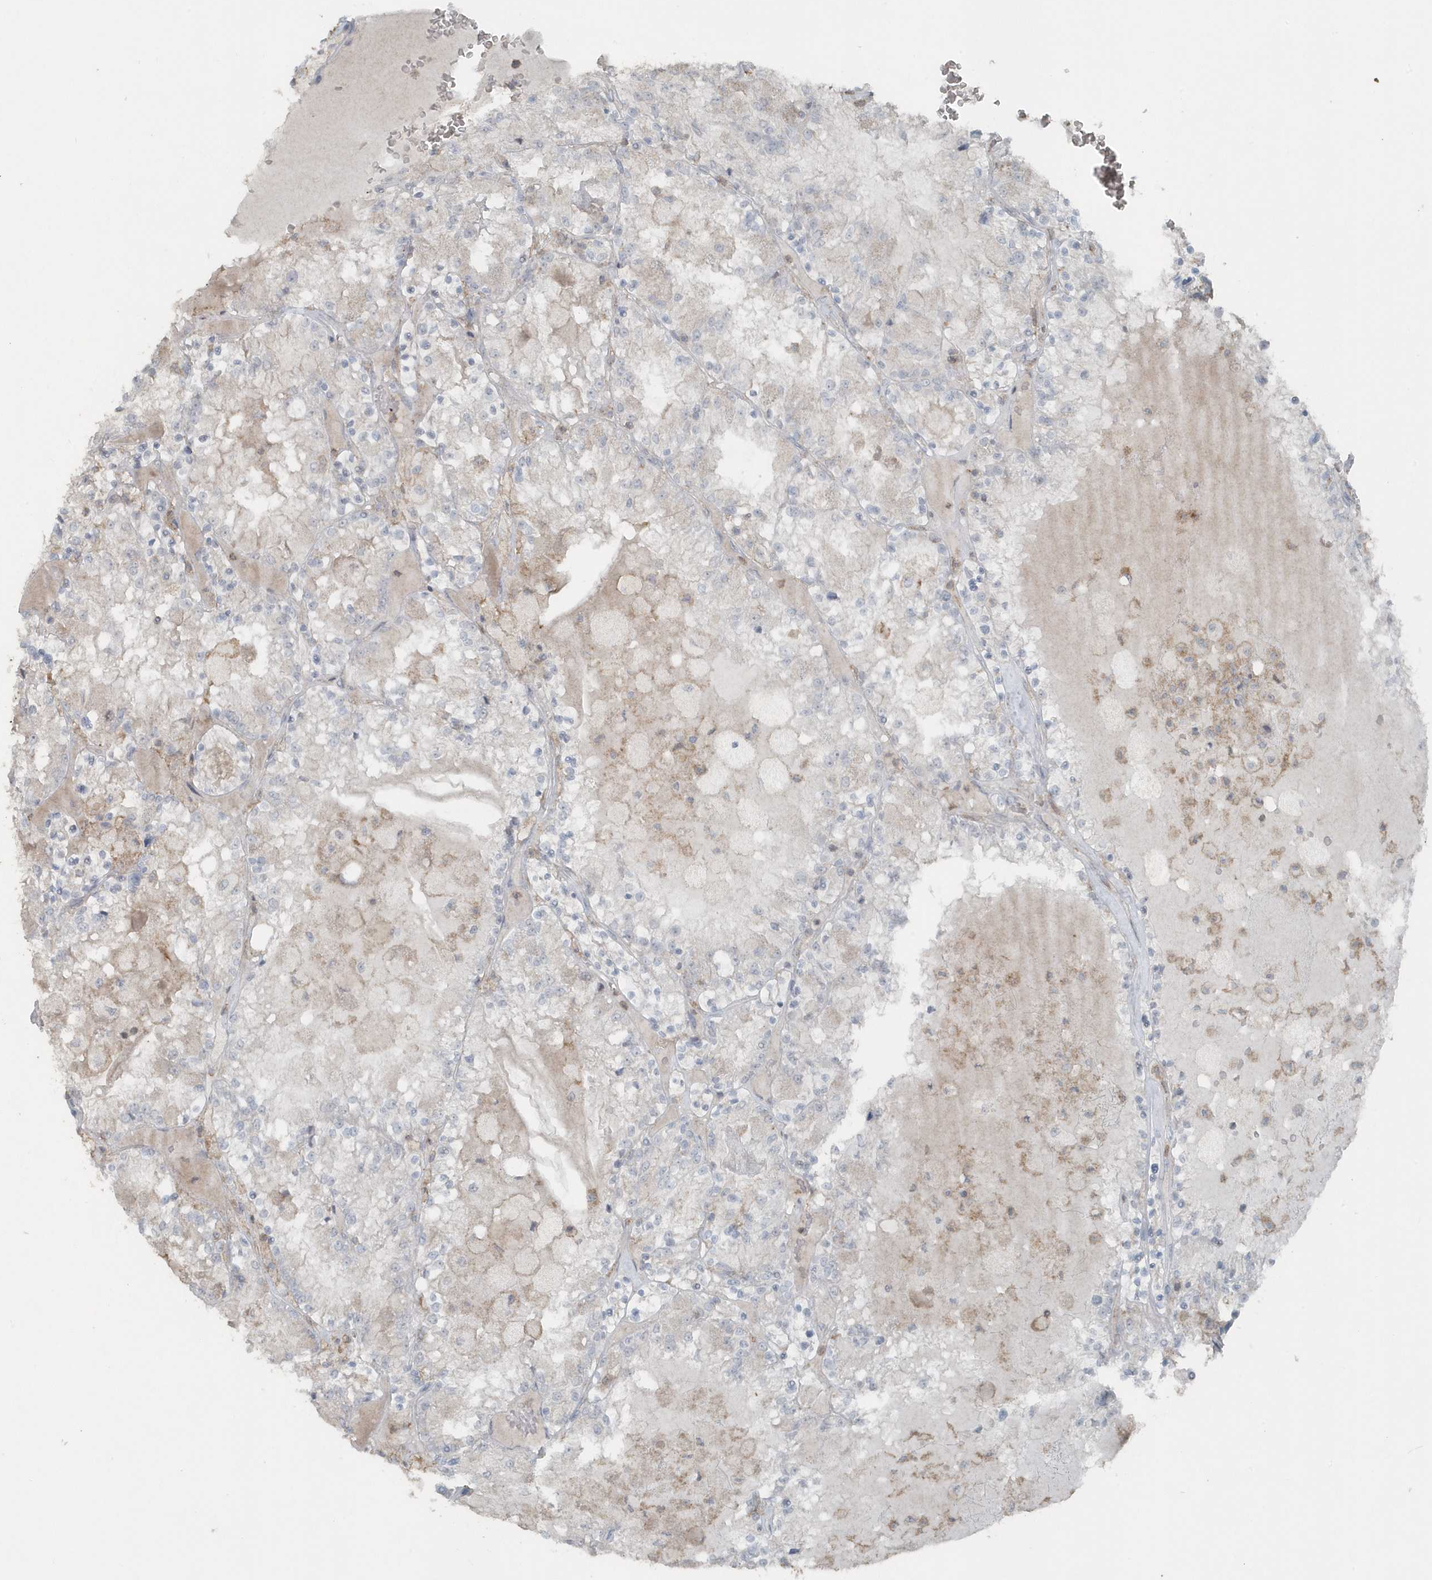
{"staining": {"intensity": "negative", "quantity": "none", "location": "none"}, "tissue": "renal cancer", "cell_type": "Tumor cells", "image_type": "cancer", "snomed": [{"axis": "morphology", "description": "Adenocarcinoma, NOS"}, {"axis": "topography", "description": "Kidney"}], "caption": "IHC micrograph of neoplastic tissue: human renal adenocarcinoma stained with DAB shows no significant protein expression in tumor cells. (DAB (3,3'-diaminobenzidine) immunohistochemistry (IHC) visualized using brightfield microscopy, high magnification).", "gene": "ACTC1", "patient": {"sex": "female", "age": 56}}